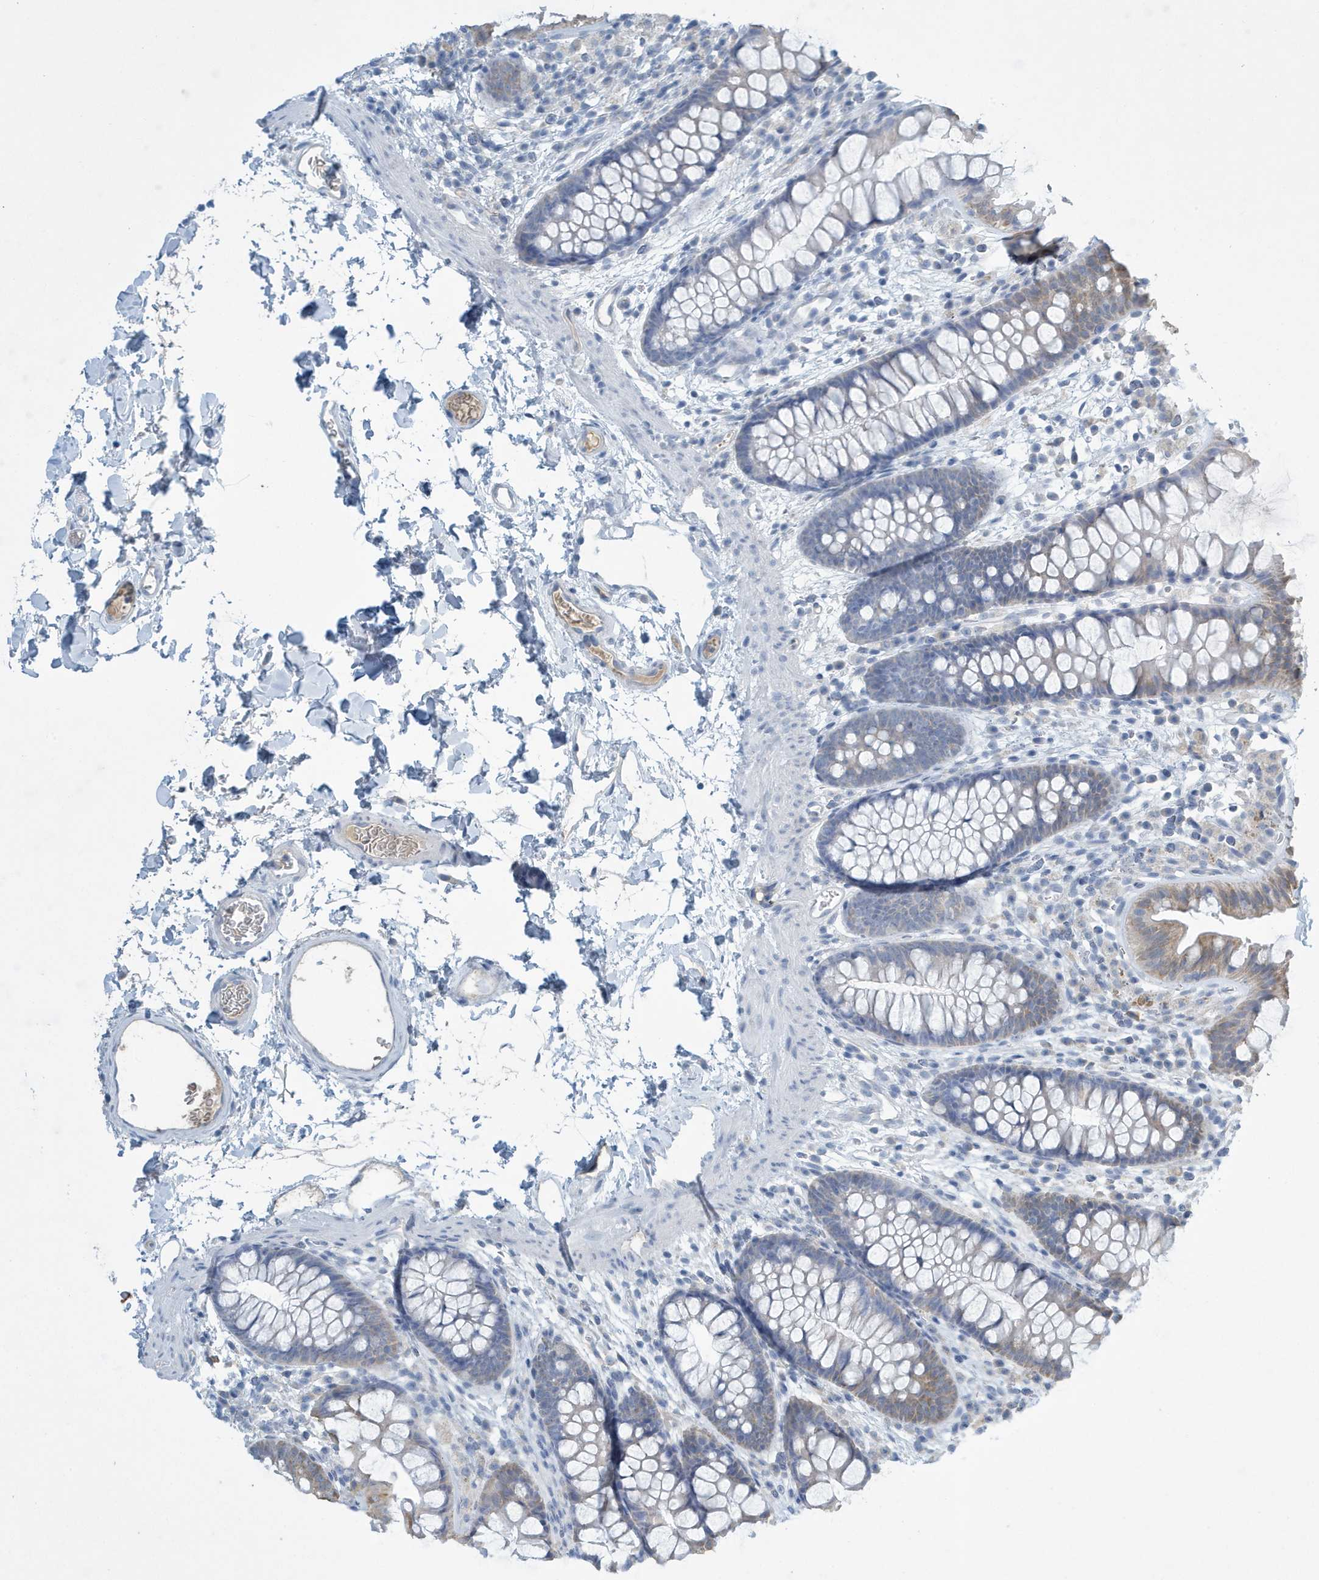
{"staining": {"intensity": "negative", "quantity": "none", "location": "none"}, "tissue": "colon", "cell_type": "Endothelial cells", "image_type": "normal", "snomed": [{"axis": "morphology", "description": "Normal tissue, NOS"}, {"axis": "topography", "description": "Colon"}], "caption": "The photomicrograph demonstrates no significant staining in endothelial cells of colon. The staining is performed using DAB (3,3'-diaminobenzidine) brown chromogen with nuclei counter-stained in using hematoxylin.", "gene": "UGT2B4", "patient": {"sex": "female", "age": 62}}